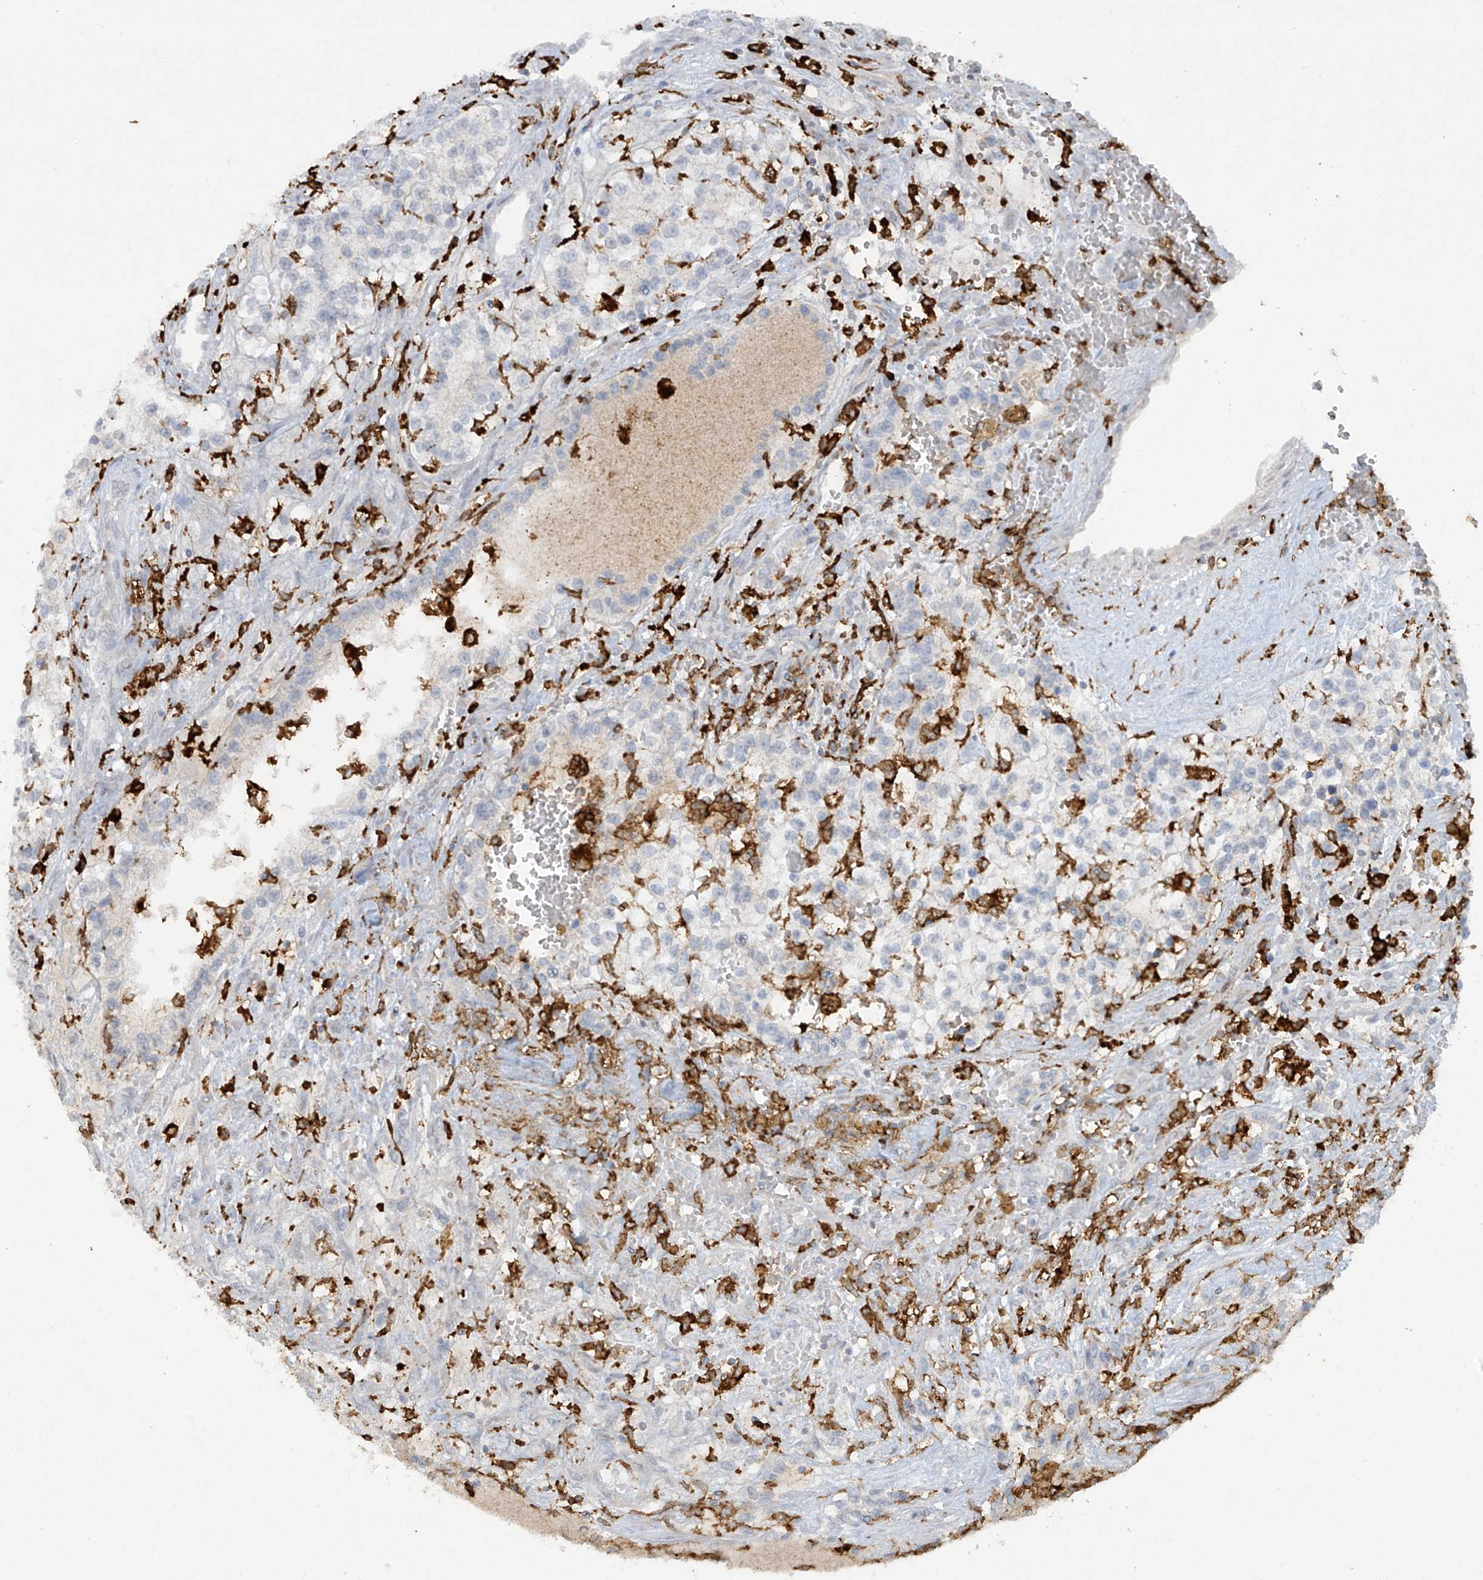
{"staining": {"intensity": "negative", "quantity": "none", "location": "none"}, "tissue": "renal cancer", "cell_type": "Tumor cells", "image_type": "cancer", "snomed": [{"axis": "morphology", "description": "Adenocarcinoma, NOS"}, {"axis": "topography", "description": "Kidney"}], "caption": "There is no significant positivity in tumor cells of renal cancer (adenocarcinoma).", "gene": "FCGR3A", "patient": {"sex": "female", "age": 57}}